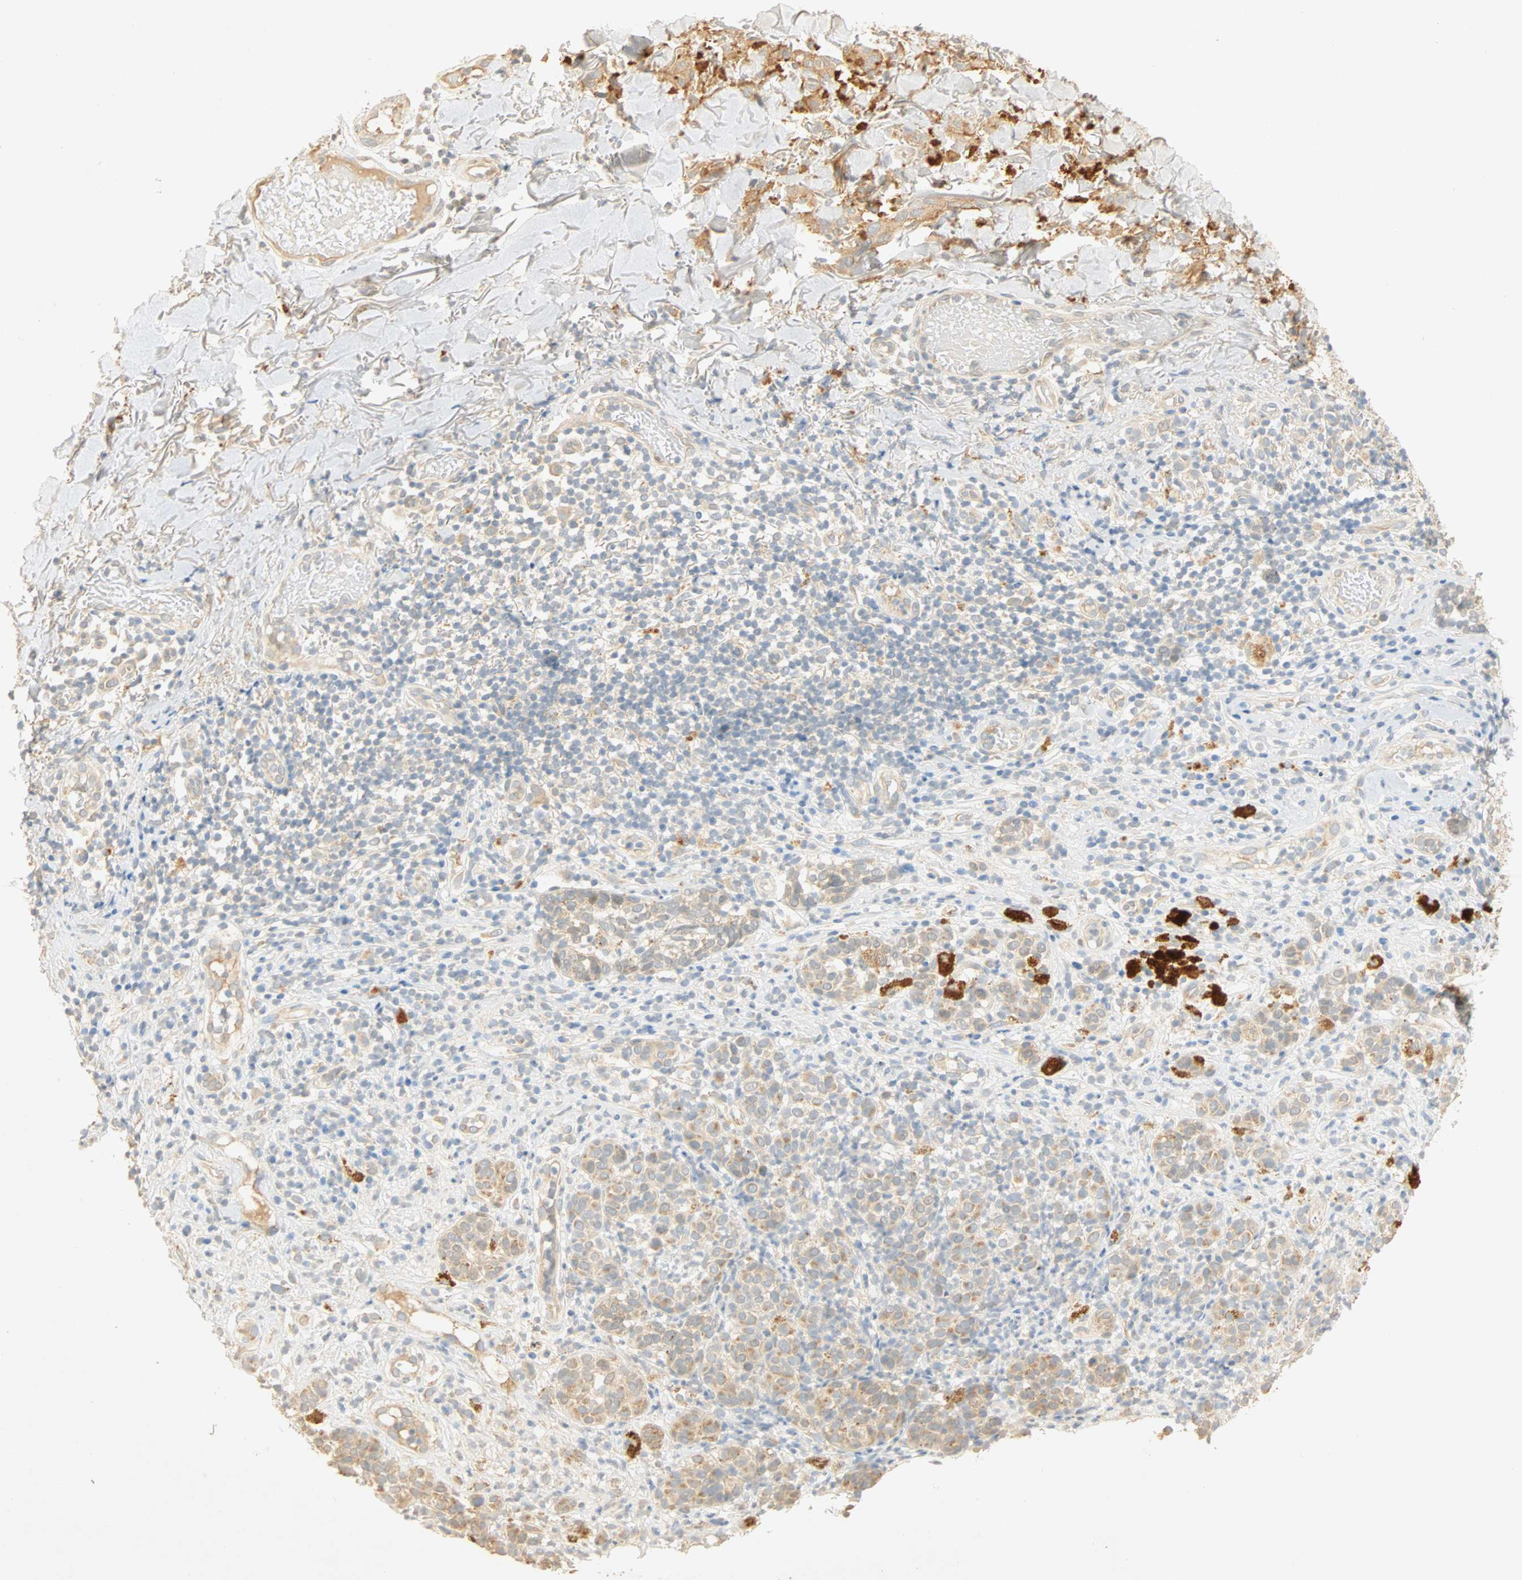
{"staining": {"intensity": "weak", "quantity": ">75%", "location": "cytoplasmic/membranous"}, "tissue": "melanoma", "cell_type": "Tumor cells", "image_type": "cancer", "snomed": [{"axis": "morphology", "description": "Malignant melanoma, NOS"}, {"axis": "topography", "description": "Skin"}], "caption": "The image shows a brown stain indicating the presence of a protein in the cytoplasmic/membranous of tumor cells in malignant melanoma. (DAB (3,3'-diaminobenzidine) = brown stain, brightfield microscopy at high magnification).", "gene": "SELENBP1", "patient": {"sex": "male", "age": 64}}